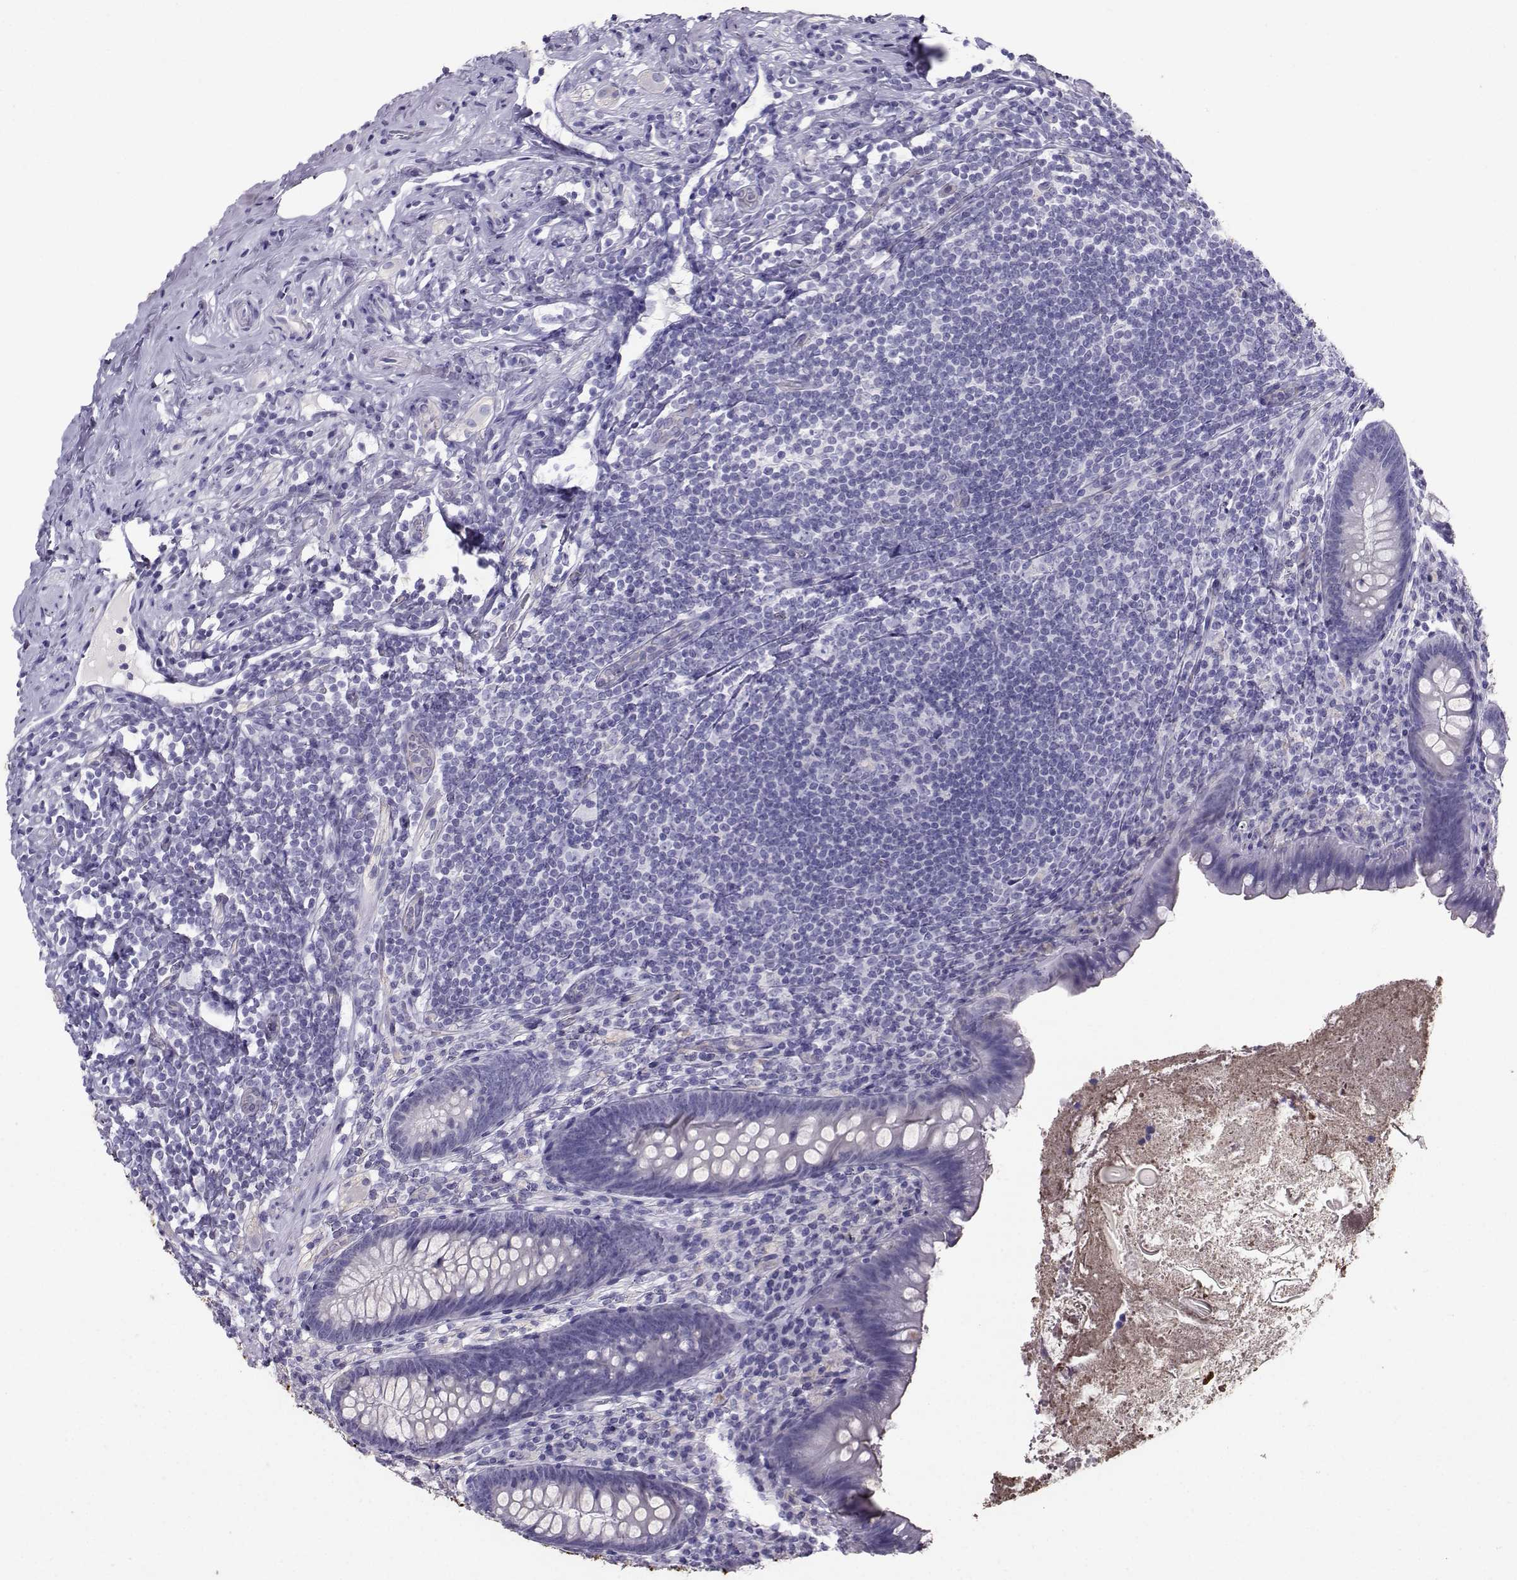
{"staining": {"intensity": "negative", "quantity": "none", "location": "none"}, "tissue": "appendix", "cell_type": "Glandular cells", "image_type": "normal", "snomed": [{"axis": "morphology", "description": "Normal tissue, NOS"}, {"axis": "topography", "description": "Appendix"}], "caption": "DAB (3,3'-diaminobenzidine) immunohistochemical staining of benign human appendix displays no significant positivity in glandular cells. (DAB (3,3'-diaminobenzidine) immunohistochemistry (IHC) with hematoxylin counter stain).", "gene": "CLUL1", "patient": {"sex": "male", "age": 47}}